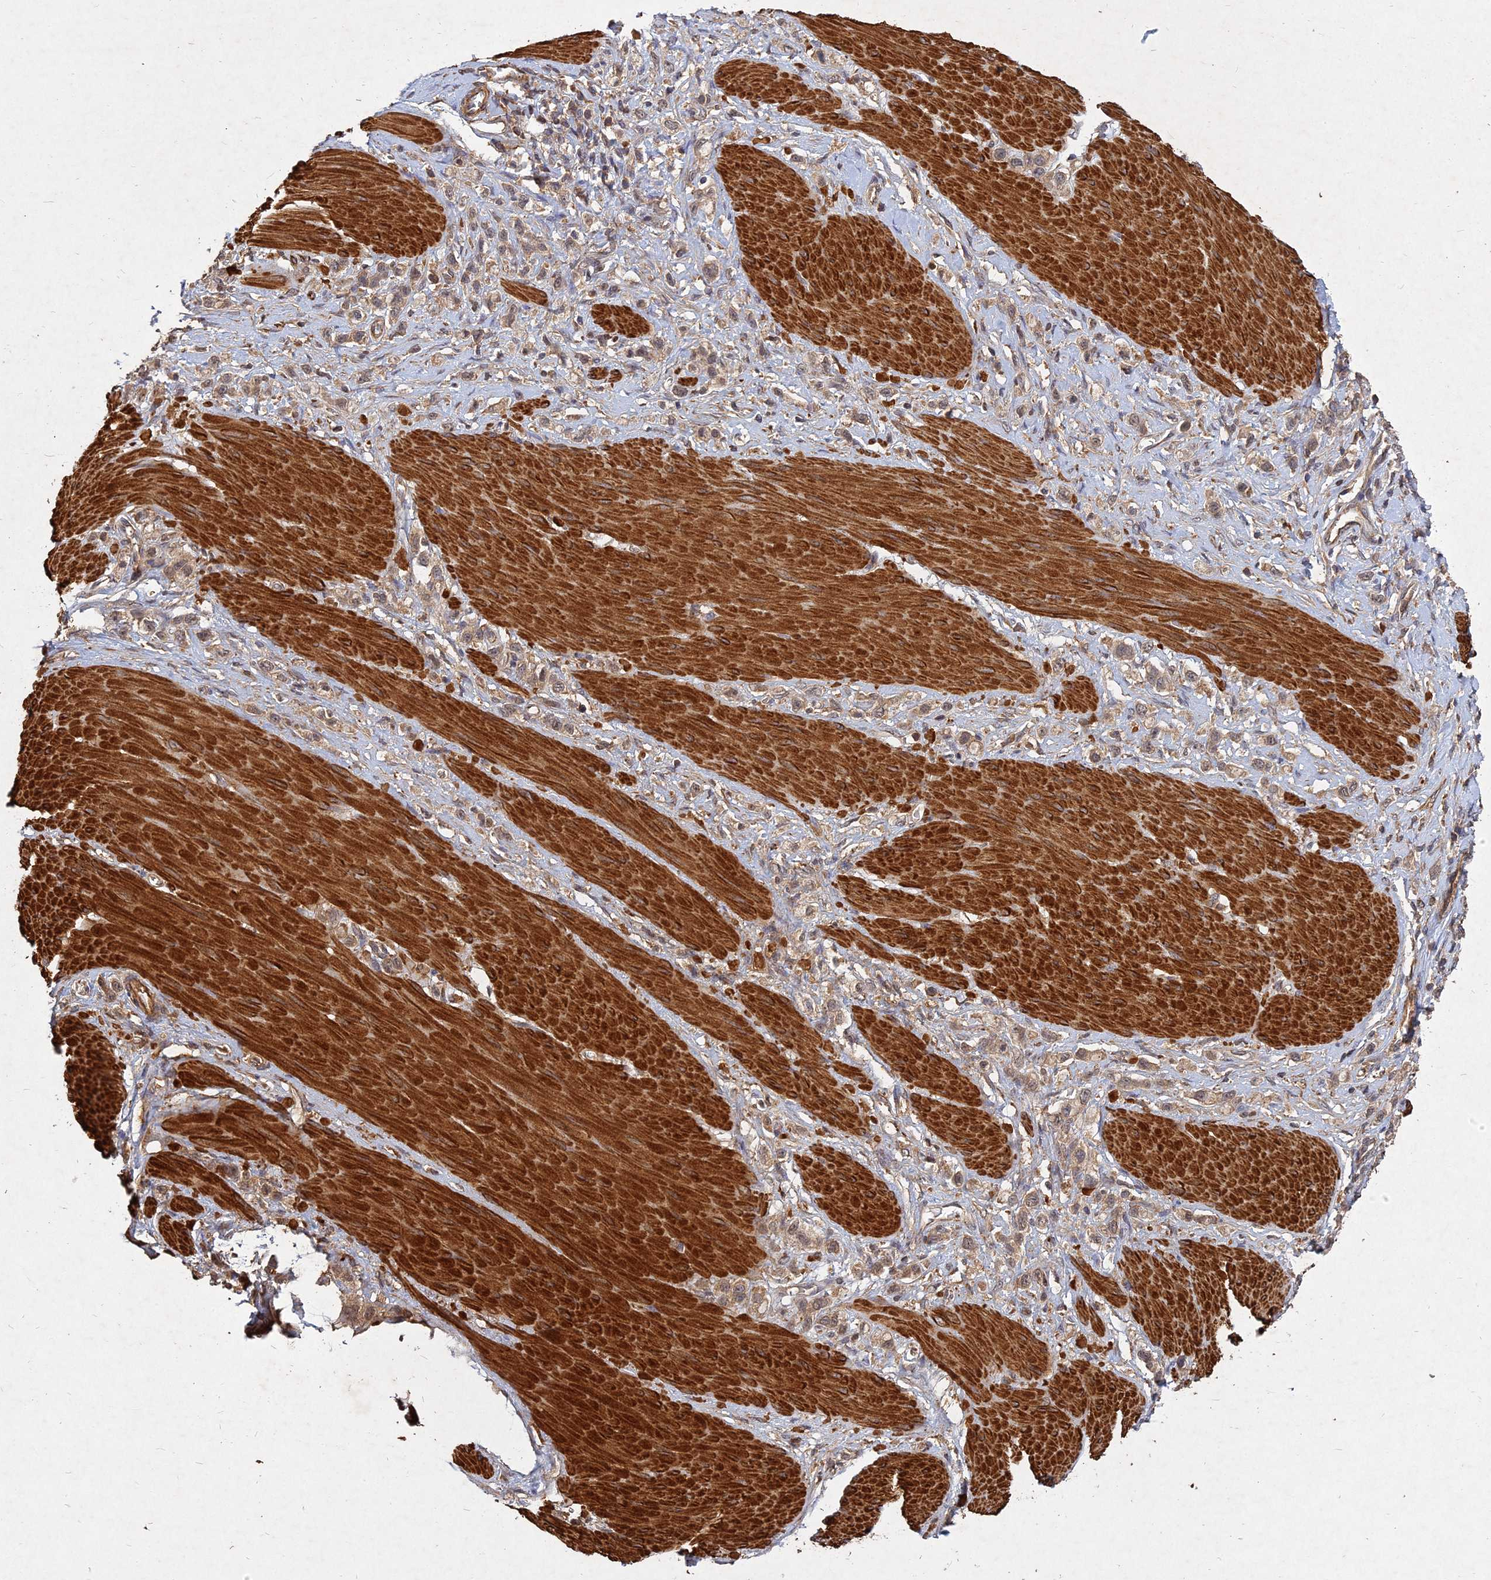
{"staining": {"intensity": "weak", "quantity": ">75%", "location": "cytoplasmic/membranous"}, "tissue": "stomach cancer", "cell_type": "Tumor cells", "image_type": "cancer", "snomed": [{"axis": "morphology", "description": "Adenocarcinoma, NOS"}, {"axis": "topography", "description": "Stomach"}], "caption": "Immunohistochemistry image of neoplastic tissue: human stomach adenocarcinoma stained using immunohistochemistry shows low levels of weak protein expression localized specifically in the cytoplasmic/membranous of tumor cells, appearing as a cytoplasmic/membranous brown color.", "gene": "UBE2W", "patient": {"sex": "female", "age": 65}}